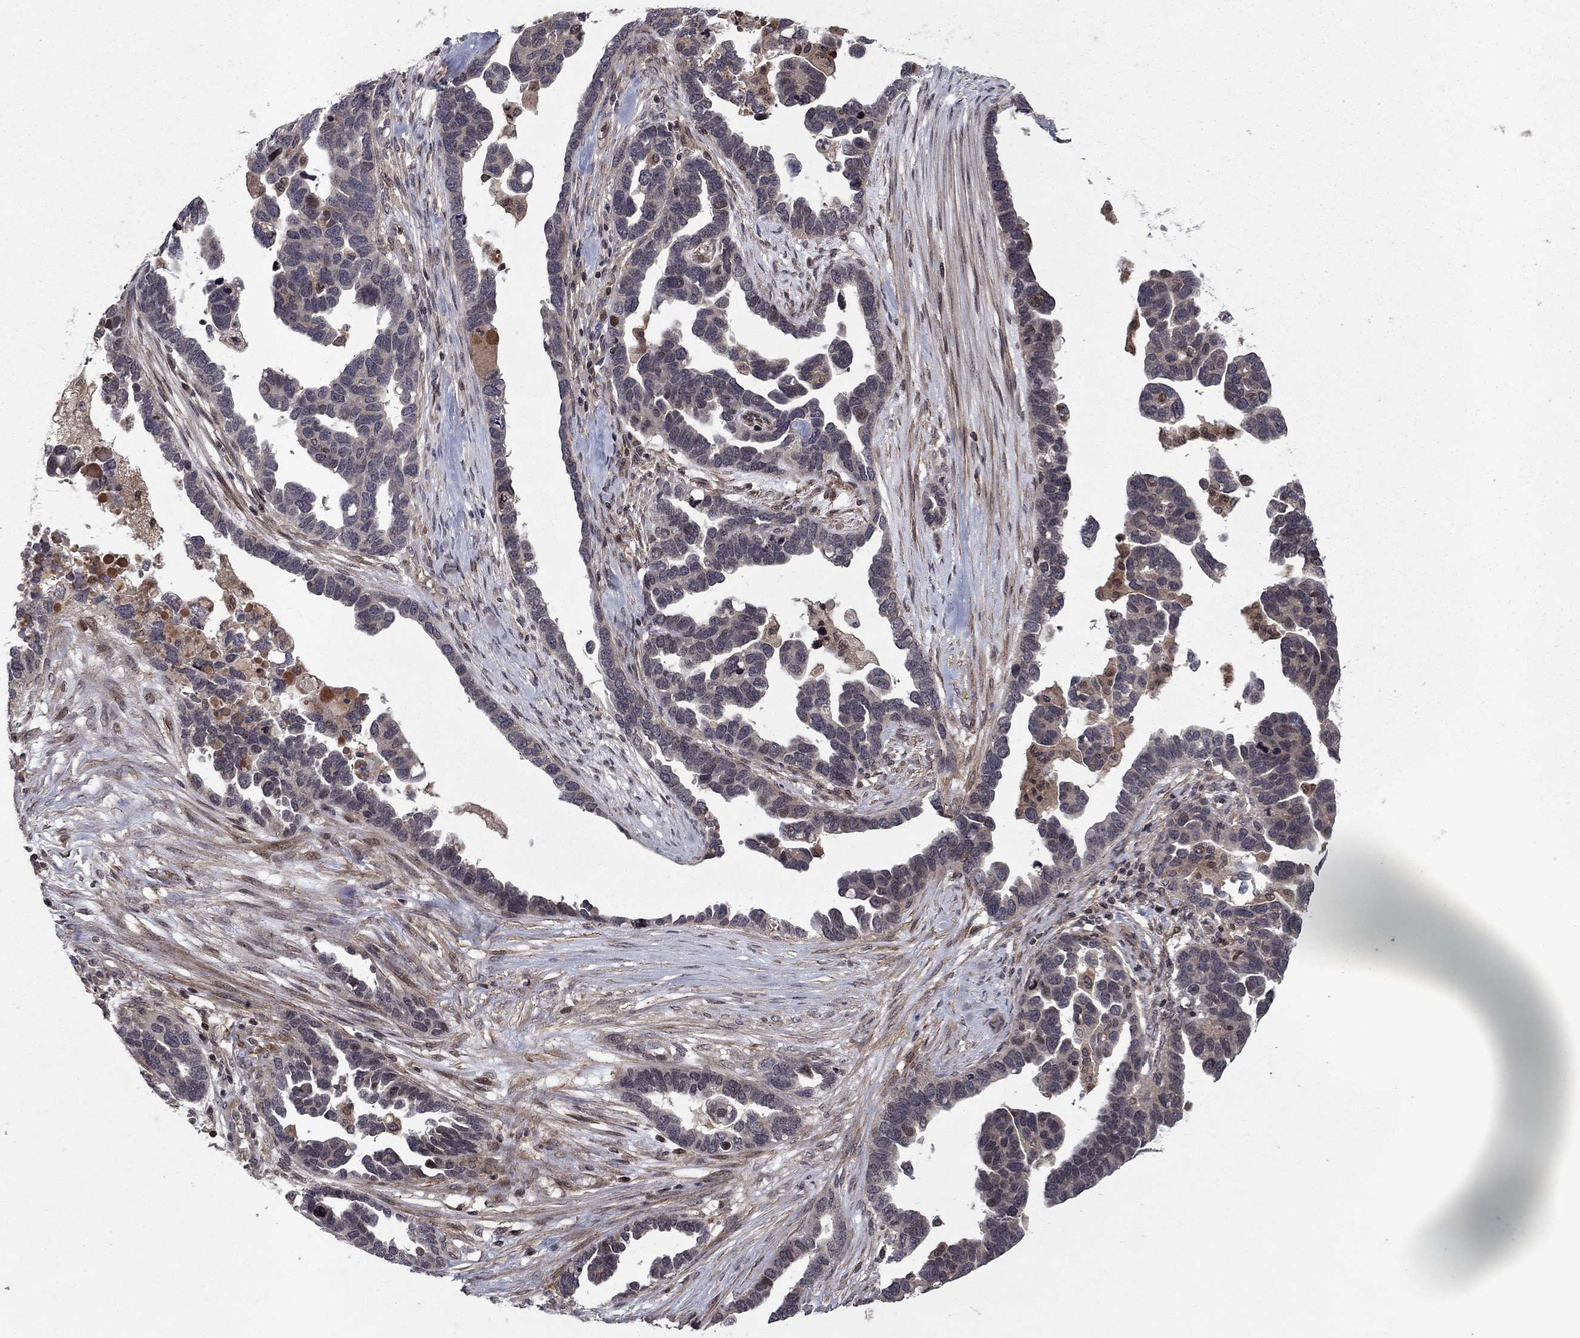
{"staining": {"intensity": "negative", "quantity": "none", "location": "none"}, "tissue": "ovarian cancer", "cell_type": "Tumor cells", "image_type": "cancer", "snomed": [{"axis": "morphology", "description": "Cystadenocarcinoma, serous, NOS"}, {"axis": "topography", "description": "Ovary"}], "caption": "High magnification brightfield microscopy of serous cystadenocarcinoma (ovarian) stained with DAB (3,3'-diaminobenzidine) (brown) and counterstained with hematoxylin (blue): tumor cells show no significant expression.", "gene": "SORBS1", "patient": {"sex": "female", "age": 54}}